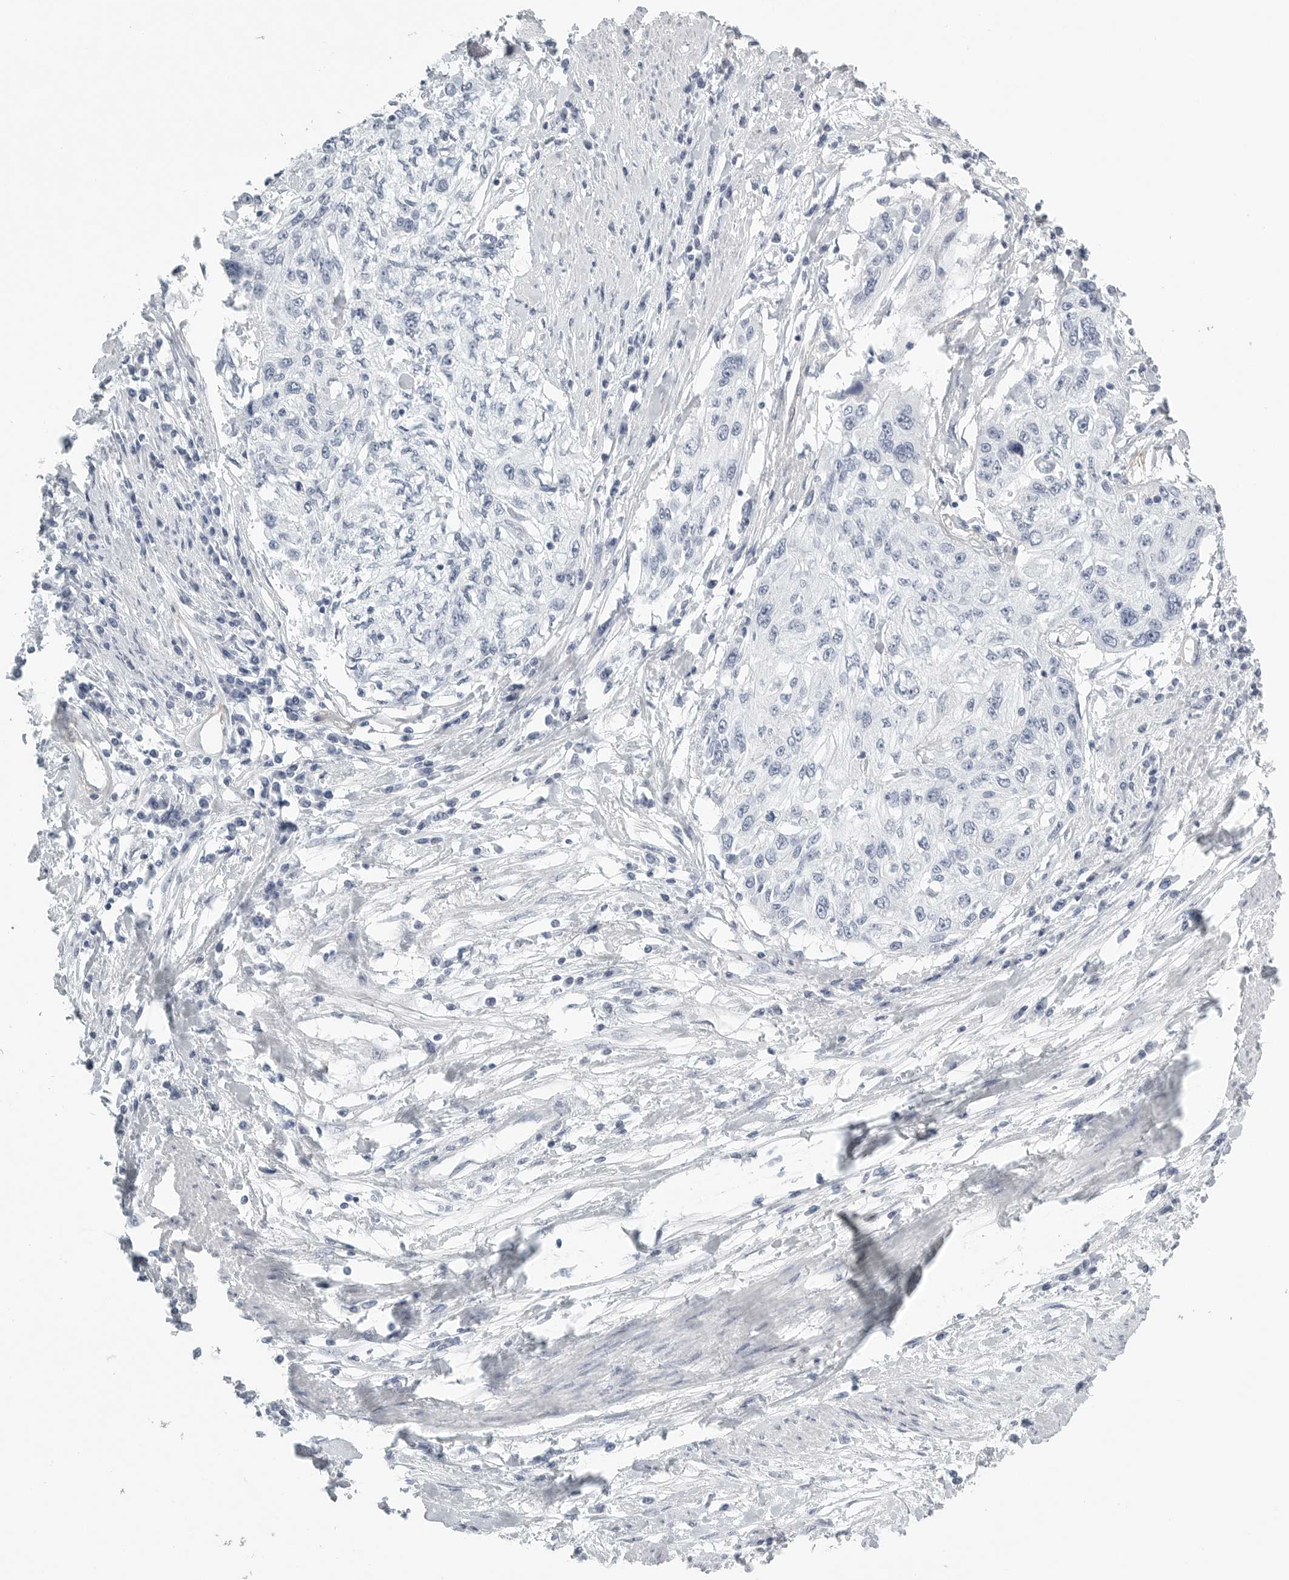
{"staining": {"intensity": "negative", "quantity": "none", "location": "none"}, "tissue": "cervical cancer", "cell_type": "Tumor cells", "image_type": "cancer", "snomed": [{"axis": "morphology", "description": "Squamous cell carcinoma, NOS"}, {"axis": "topography", "description": "Cervix"}], "caption": "An IHC micrograph of cervical cancer is shown. There is no staining in tumor cells of cervical cancer.", "gene": "TNR", "patient": {"sex": "female", "age": 57}}